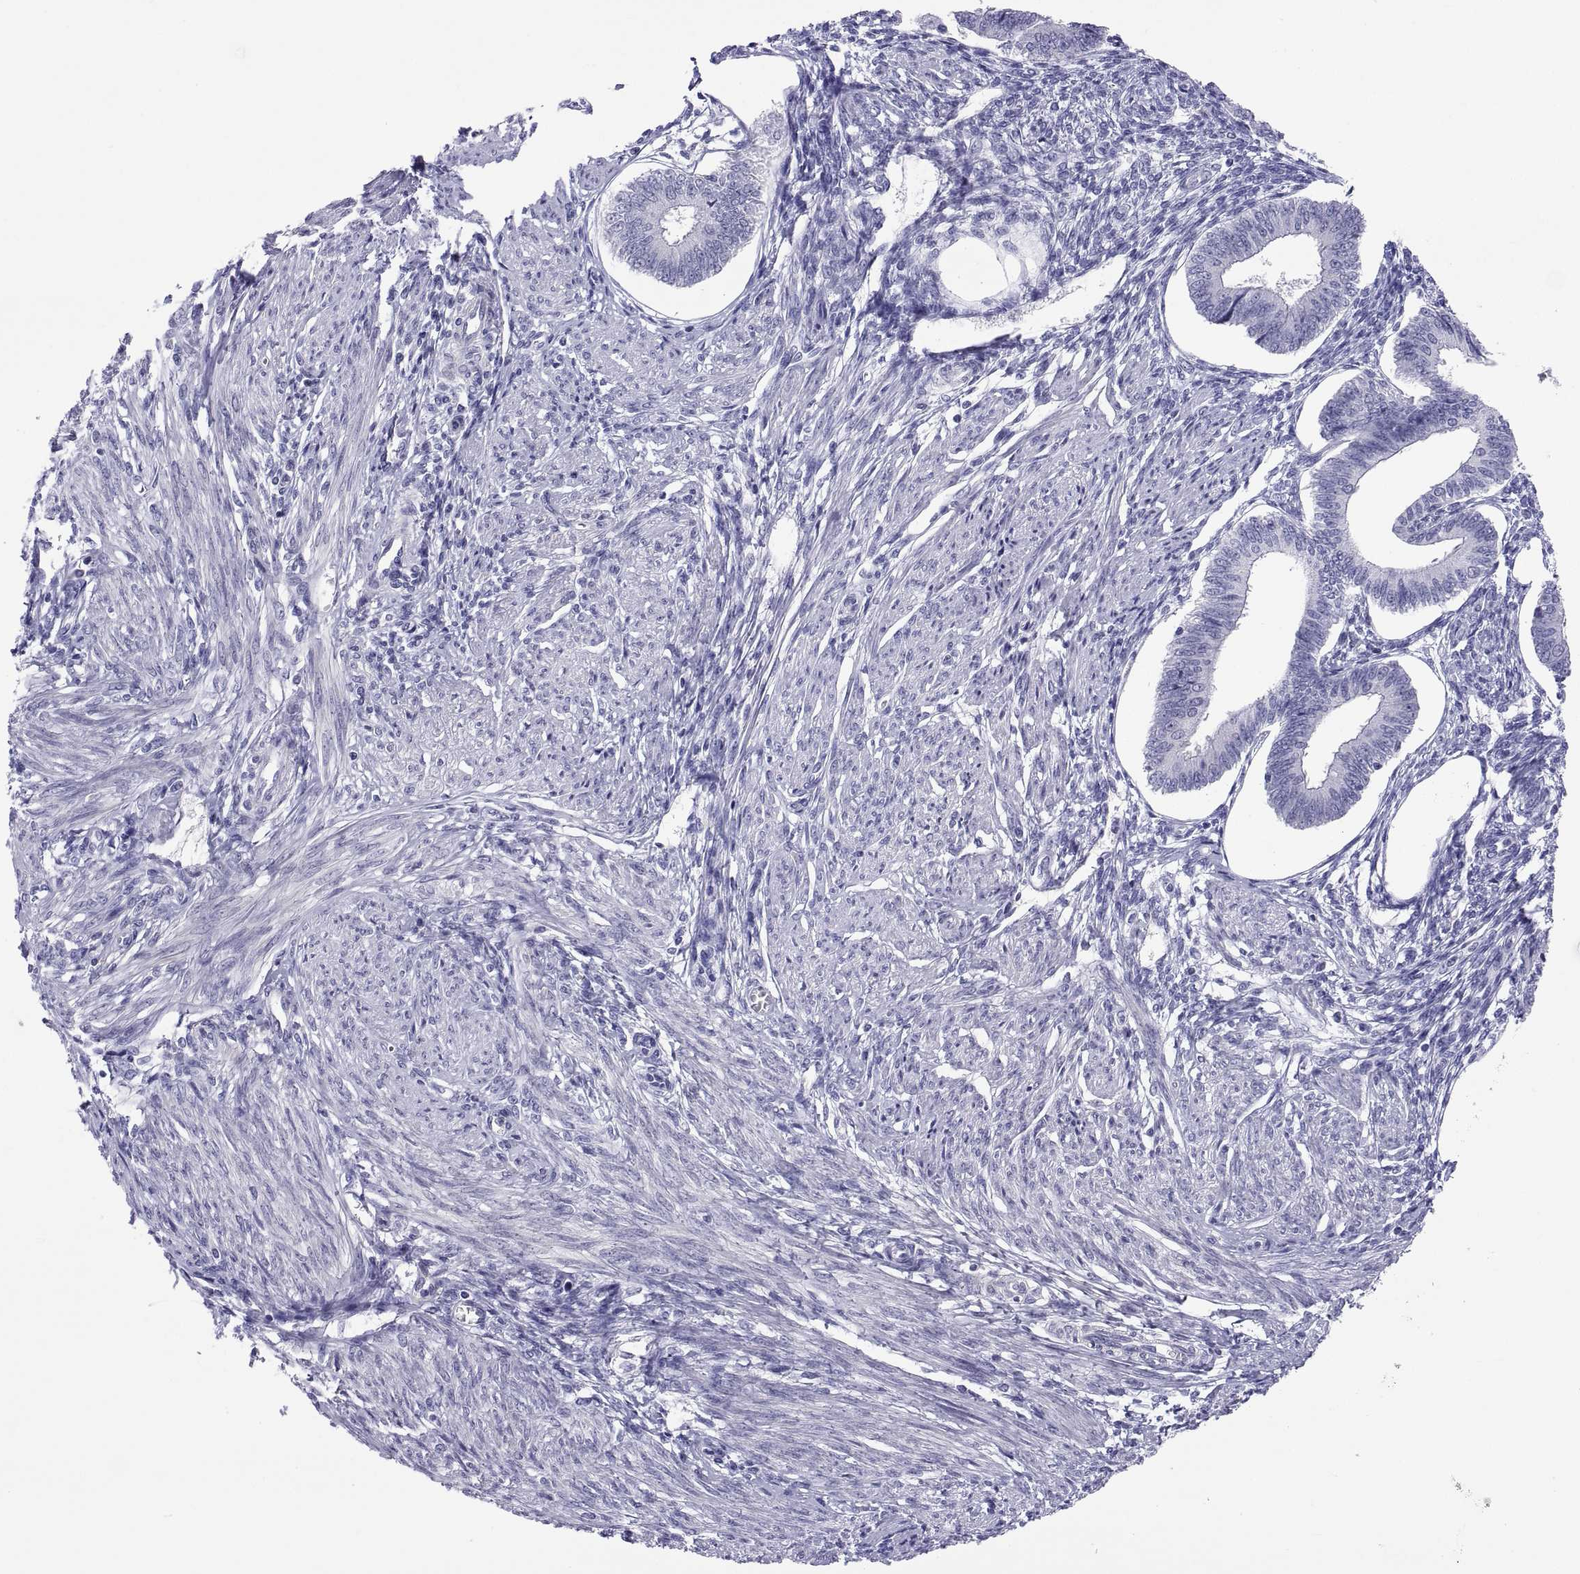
{"staining": {"intensity": "negative", "quantity": "none", "location": "none"}, "tissue": "endometrium", "cell_type": "Cells in endometrial stroma", "image_type": "normal", "snomed": [{"axis": "morphology", "description": "Normal tissue, NOS"}, {"axis": "topography", "description": "Endometrium"}], "caption": "The photomicrograph reveals no staining of cells in endometrial stroma in unremarkable endometrium.", "gene": "CHCT1", "patient": {"sex": "female", "age": 42}}